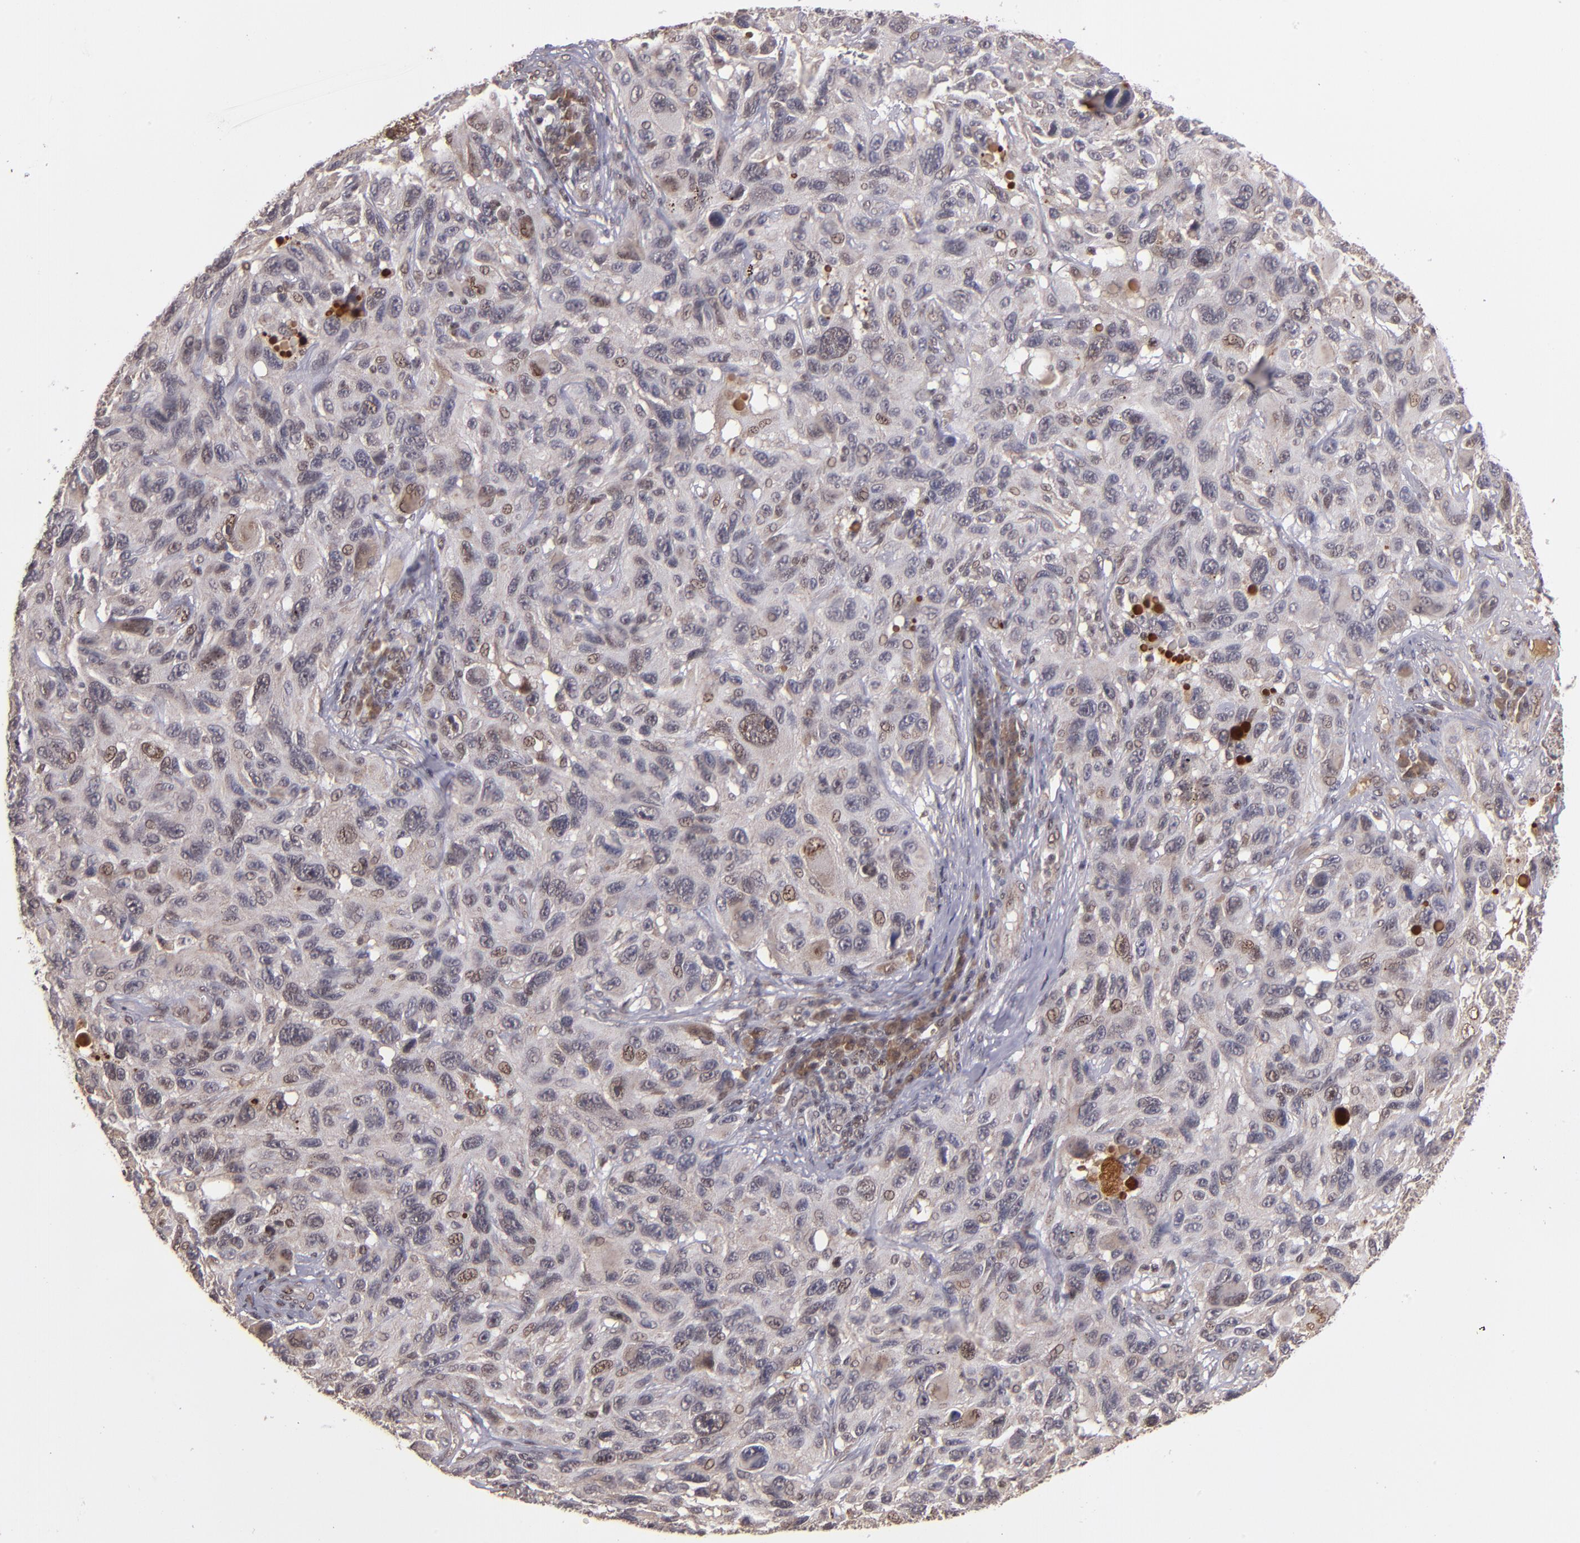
{"staining": {"intensity": "weak", "quantity": "<25%", "location": "nuclear"}, "tissue": "melanoma", "cell_type": "Tumor cells", "image_type": "cancer", "snomed": [{"axis": "morphology", "description": "Malignant melanoma, NOS"}, {"axis": "topography", "description": "Skin"}], "caption": "The image shows no significant staining in tumor cells of malignant melanoma. (Brightfield microscopy of DAB immunohistochemistry at high magnification).", "gene": "ABHD12B", "patient": {"sex": "male", "age": 53}}